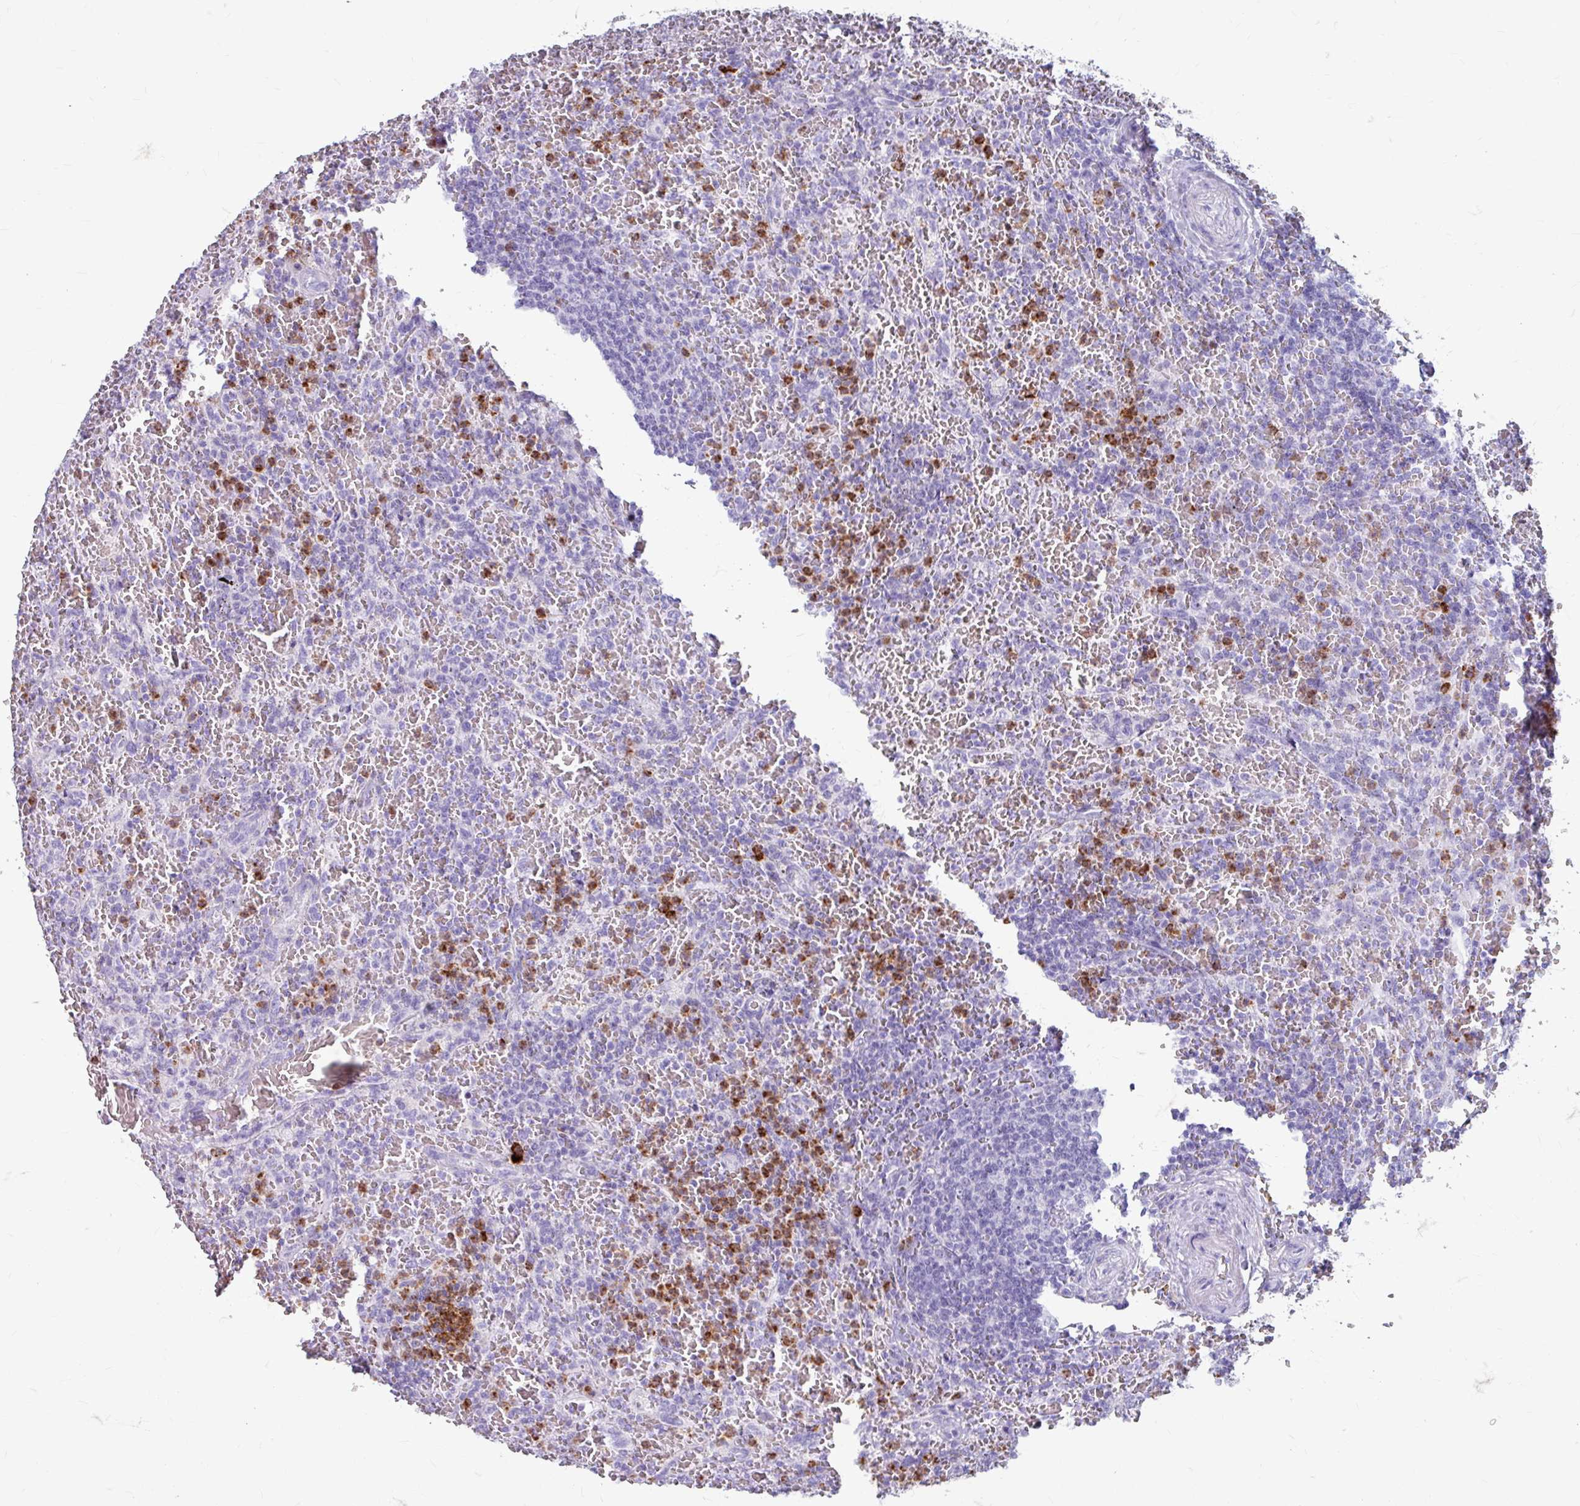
{"staining": {"intensity": "negative", "quantity": "none", "location": "none"}, "tissue": "lymphoma", "cell_type": "Tumor cells", "image_type": "cancer", "snomed": [{"axis": "morphology", "description": "Malignant lymphoma, non-Hodgkin's type, Low grade"}, {"axis": "topography", "description": "Spleen"}], "caption": "A high-resolution histopathology image shows immunohistochemistry staining of malignant lymphoma, non-Hodgkin's type (low-grade), which shows no significant positivity in tumor cells.", "gene": "ANKRD1", "patient": {"sex": "female", "age": 64}}